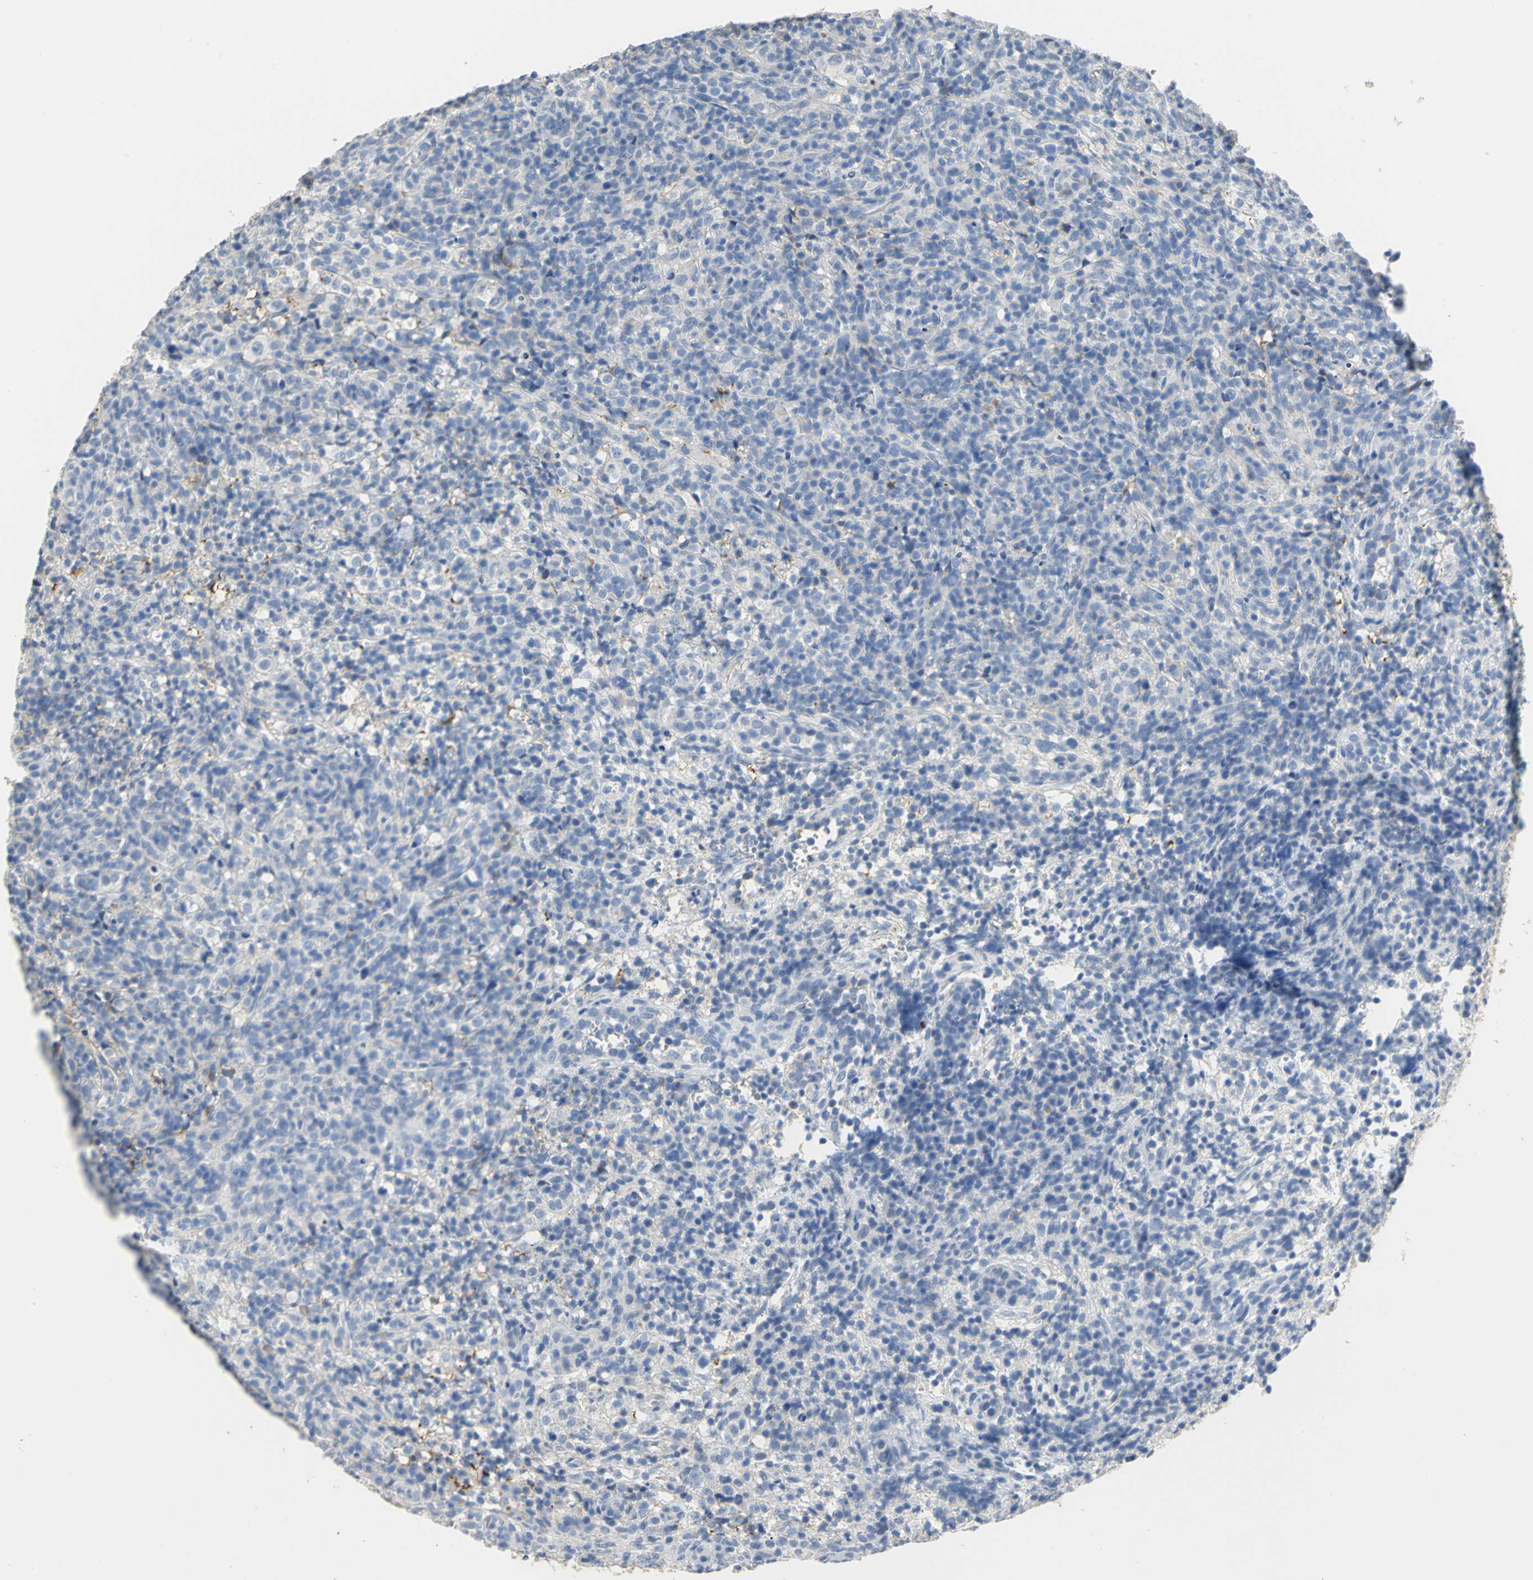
{"staining": {"intensity": "negative", "quantity": "none", "location": "none"}, "tissue": "lymphoma", "cell_type": "Tumor cells", "image_type": "cancer", "snomed": [{"axis": "morphology", "description": "Malignant lymphoma, non-Hodgkin's type, High grade"}, {"axis": "topography", "description": "Lymph node"}], "caption": "A micrograph of human malignant lymphoma, non-Hodgkin's type (high-grade) is negative for staining in tumor cells.", "gene": "GYG2", "patient": {"sex": "female", "age": 76}}